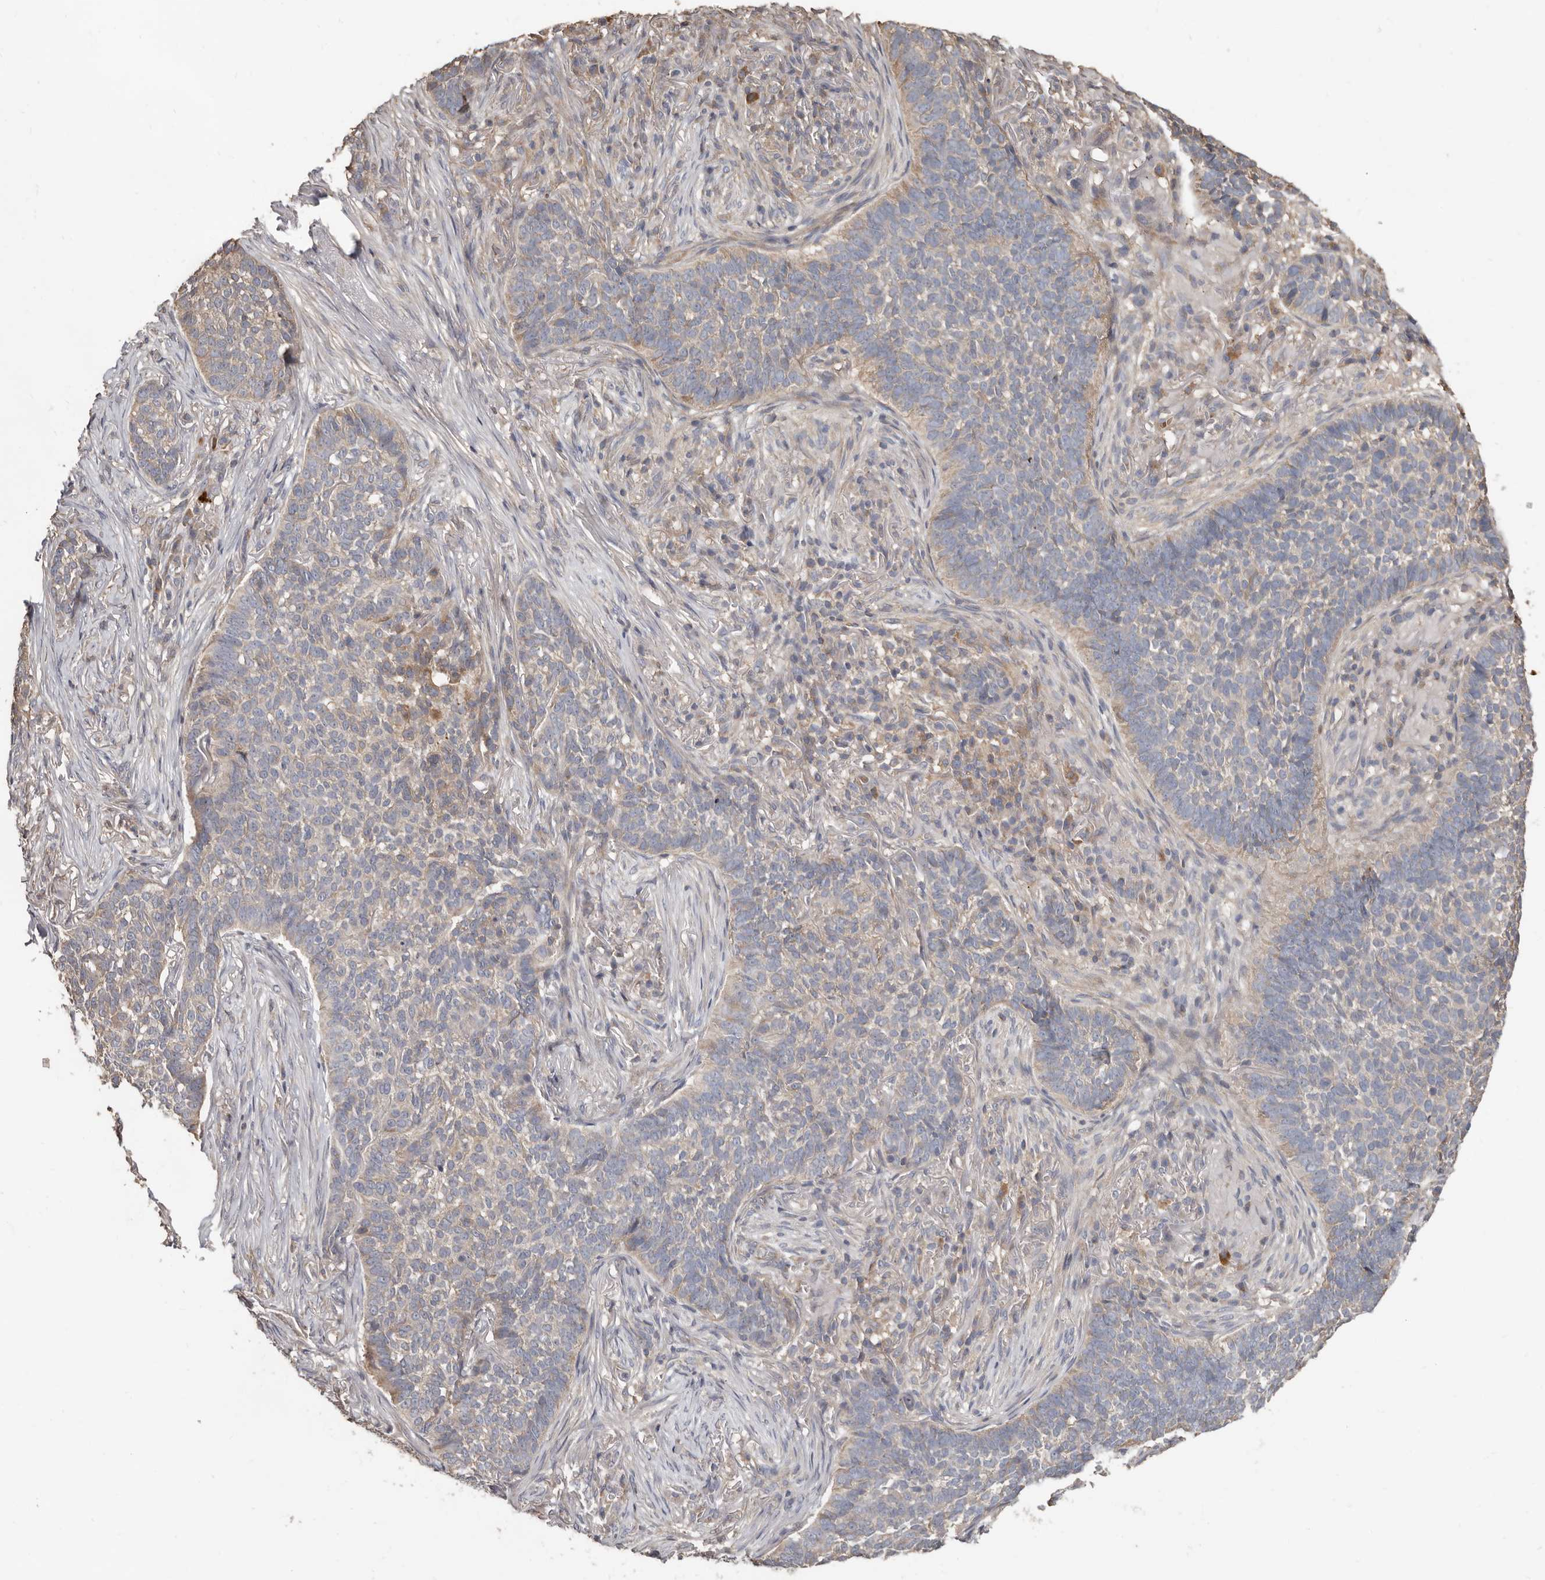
{"staining": {"intensity": "weak", "quantity": "<25%", "location": "cytoplasmic/membranous"}, "tissue": "skin cancer", "cell_type": "Tumor cells", "image_type": "cancer", "snomed": [{"axis": "morphology", "description": "Basal cell carcinoma"}, {"axis": "topography", "description": "Skin"}], "caption": "Immunohistochemical staining of skin cancer demonstrates no significant staining in tumor cells.", "gene": "KIF26B", "patient": {"sex": "male", "age": 85}}